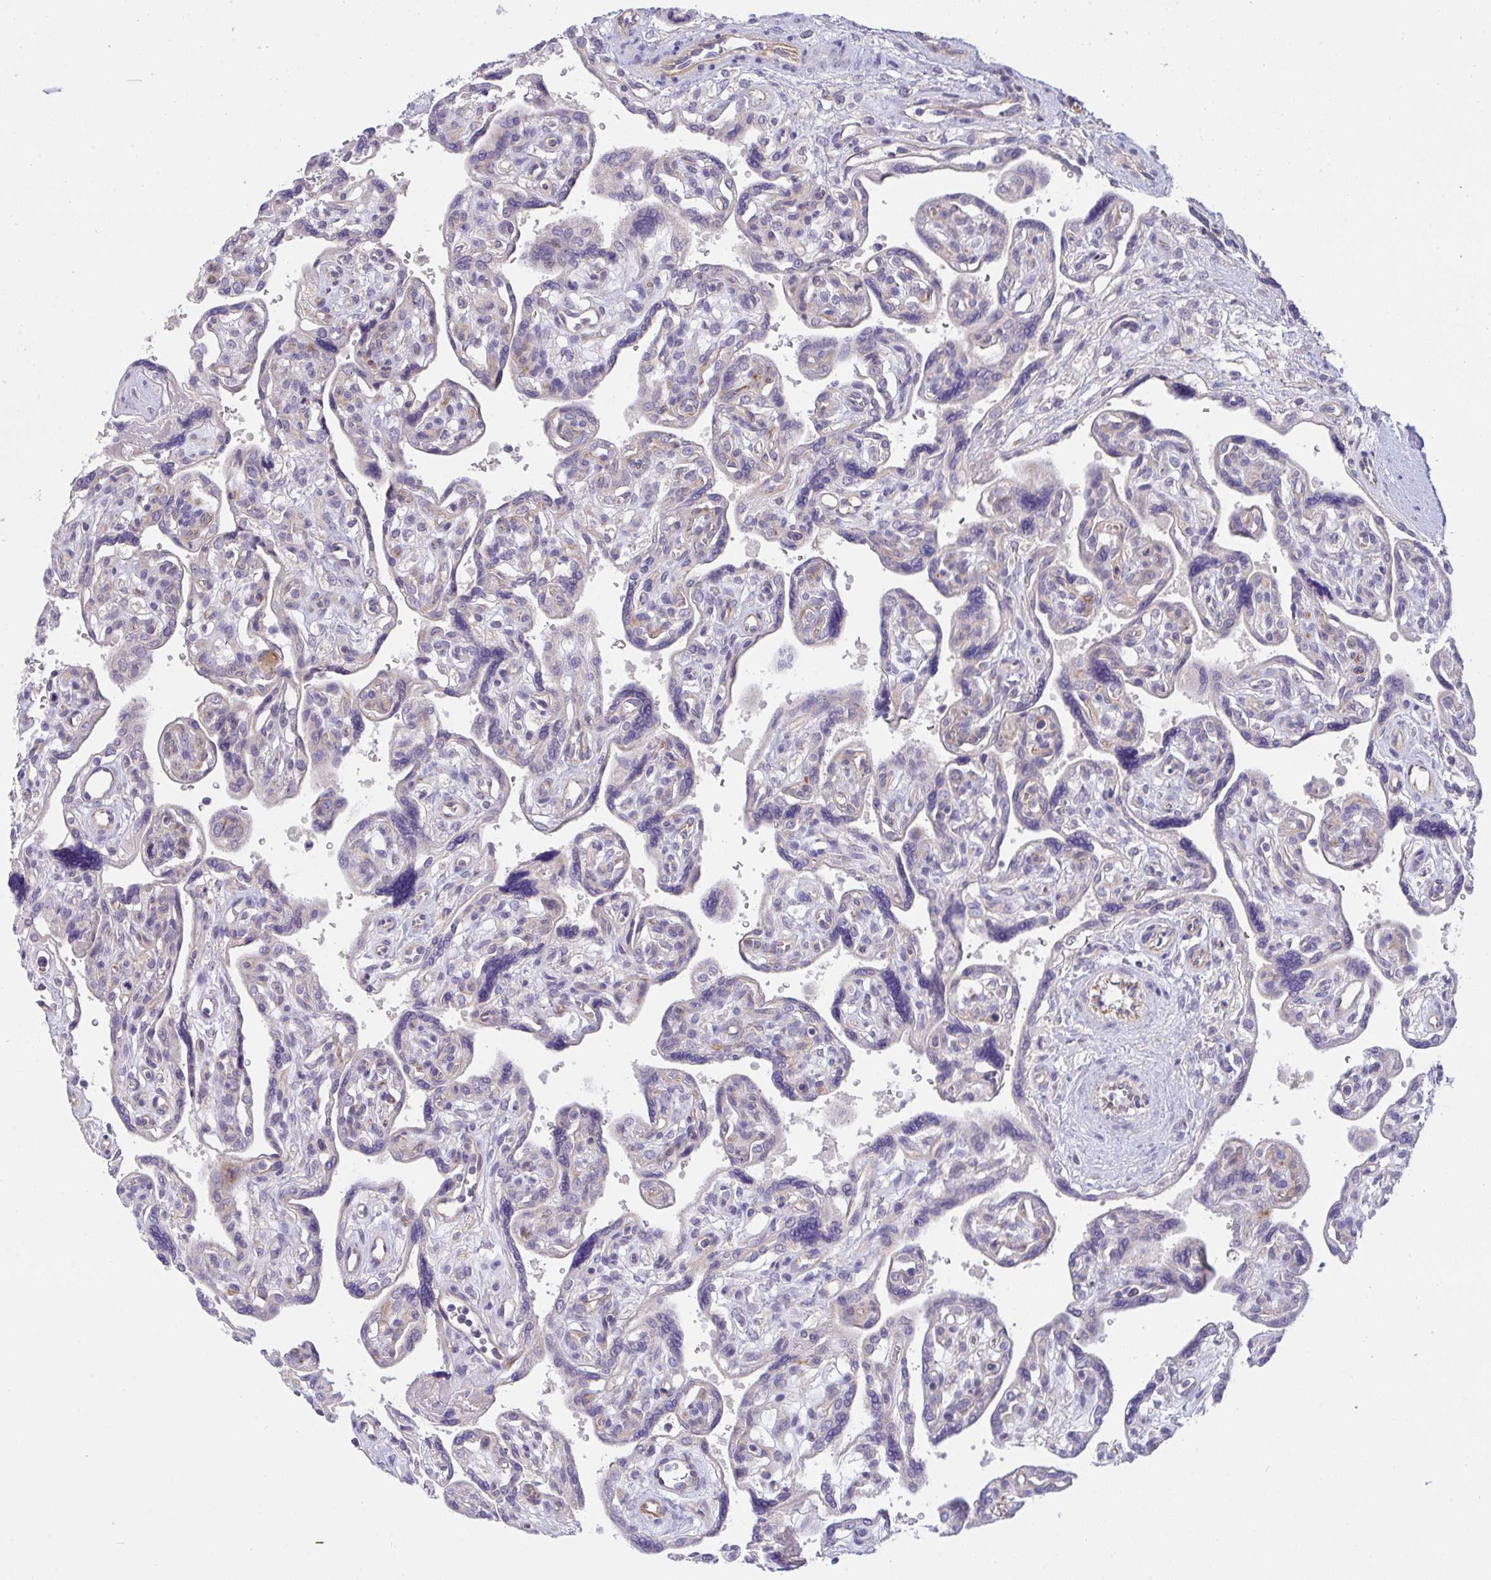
{"staining": {"intensity": "weak", "quantity": "<25%", "location": "cytoplasmic/membranous"}, "tissue": "placenta", "cell_type": "Decidual cells", "image_type": "normal", "snomed": [{"axis": "morphology", "description": "Normal tissue, NOS"}, {"axis": "topography", "description": "Placenta"}], "caption": "High magnification brightfield microscopy of benign placenta stained with DAB (3,3'-diaminobenzidine) (brown) and counterstained with hematoxylin (blue): decidual cells show no significant staining. The staining is performed using DAB brown chromogen with nuclei counter-stained in using hematoxylin.", "gene": "ZNF581", "patient": {"sex": "female", "age": 39}}